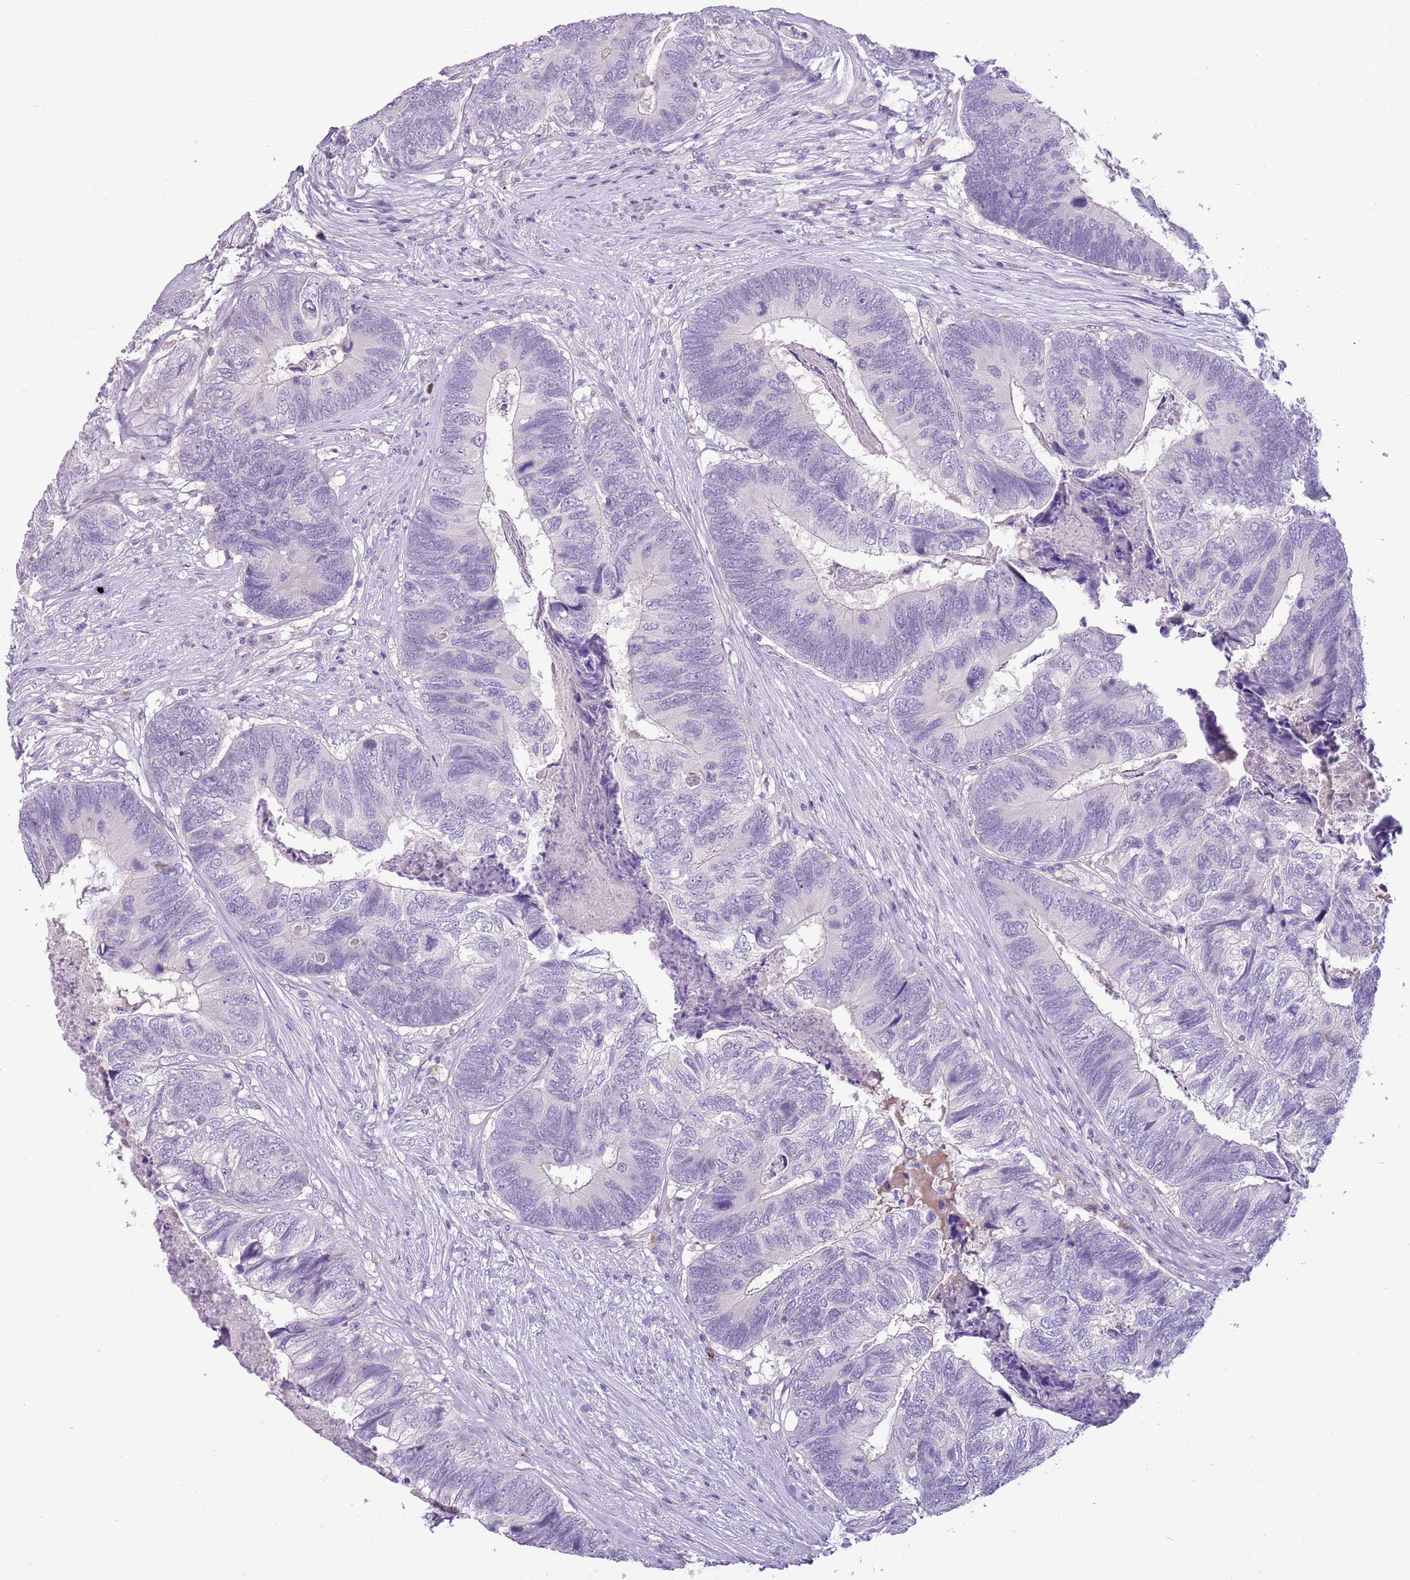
{"staining": {"intensity": "negative", "quantity": "none", "location": "none"}, "tissue": "colorectal cancer", "cell_type": "Tumor cells", "image_type": "cancer", "snomed": [{"axis": "morphology", "description": "Adenocarcinoma, NOS"}, {"axis": "topography", "description": "Colon"}], "caption": "This is an immunohistochemistry (IHC) photomicrograph of human adenocarcinoma (colorectal). There is no expression in tumor cells.", "gene": "SCAMP5", "patient": {"sex": "female", "age": 67}}